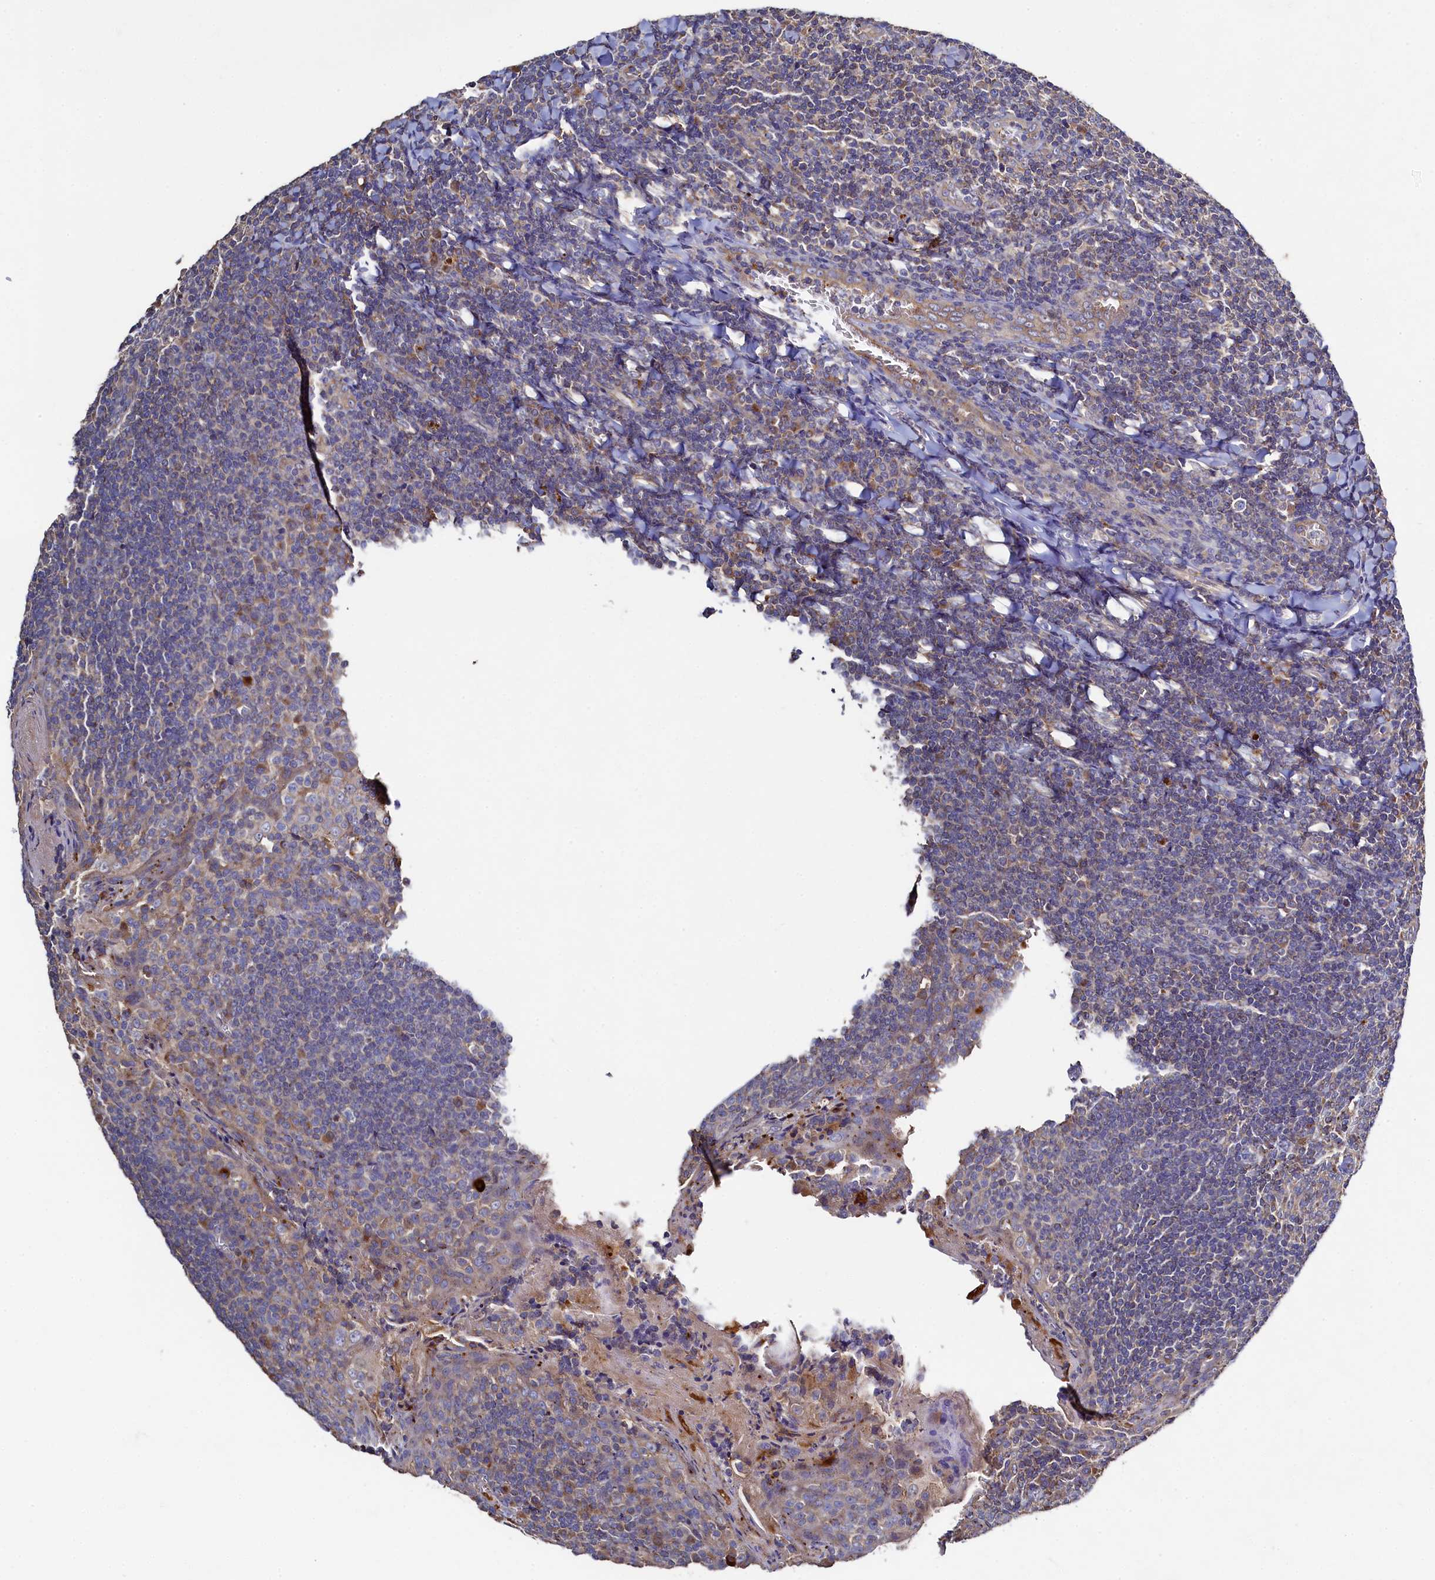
{"staining": {"intensity": "negative", "quantity": "none", "location": "none"}, "tissue": "tonsil", "cell_type": "Germinal center cells", "image_type": "normal", "snomed": [{"axis": "morphology", "description": "Normal tissue, NOS"}, {"axis": "topography", "description": "Tonsil"}], "caption": "This photomicrograph is of unremarkable tonsil stained with immunohistochemistry to label a protein in brown with the nuclei are counter-stained blue. There is no positivity in germinal center cells.", "gene": "TK2", "patient": {"sex": "male", "age": 27}}